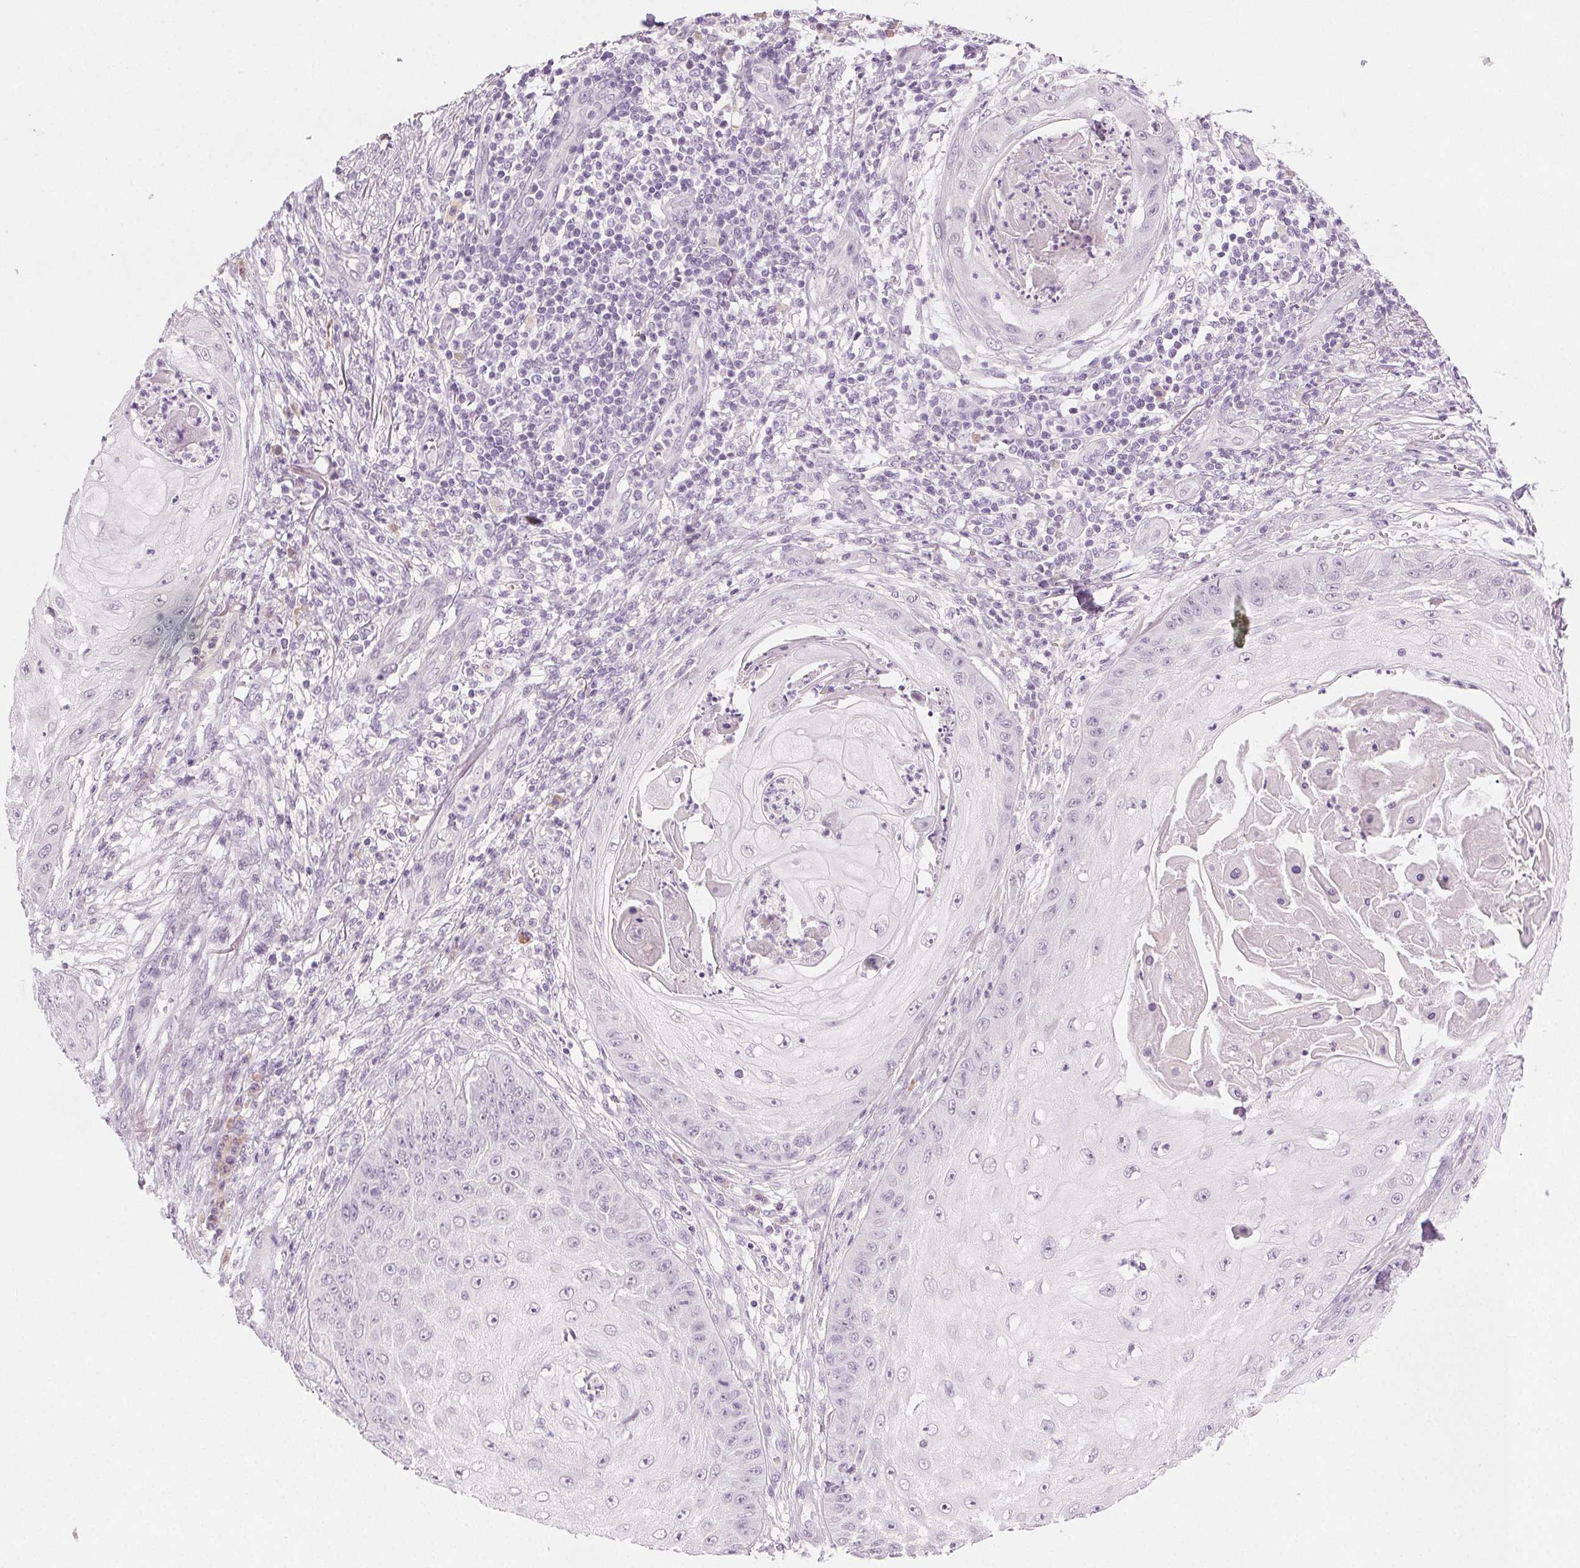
{"staining": {"intensity": "negative", "quantity": "none", "location": "none"}, "tissue": "skin cancer", "cell_type": "Tumor cells", "image_type": "cancer", "snomed": [{"axis": "morphology", "description": "Squamous cell carcinoma, NOS"}, {"axis": "topography", "description": "Skin"}], "caption": "Squamous cell carcinoma (skin) was stained to show a protein in brown. There is no significant expression in tumor cells.", "gene": "HSF5", "patient": {"sex": "male", "age": 70}}